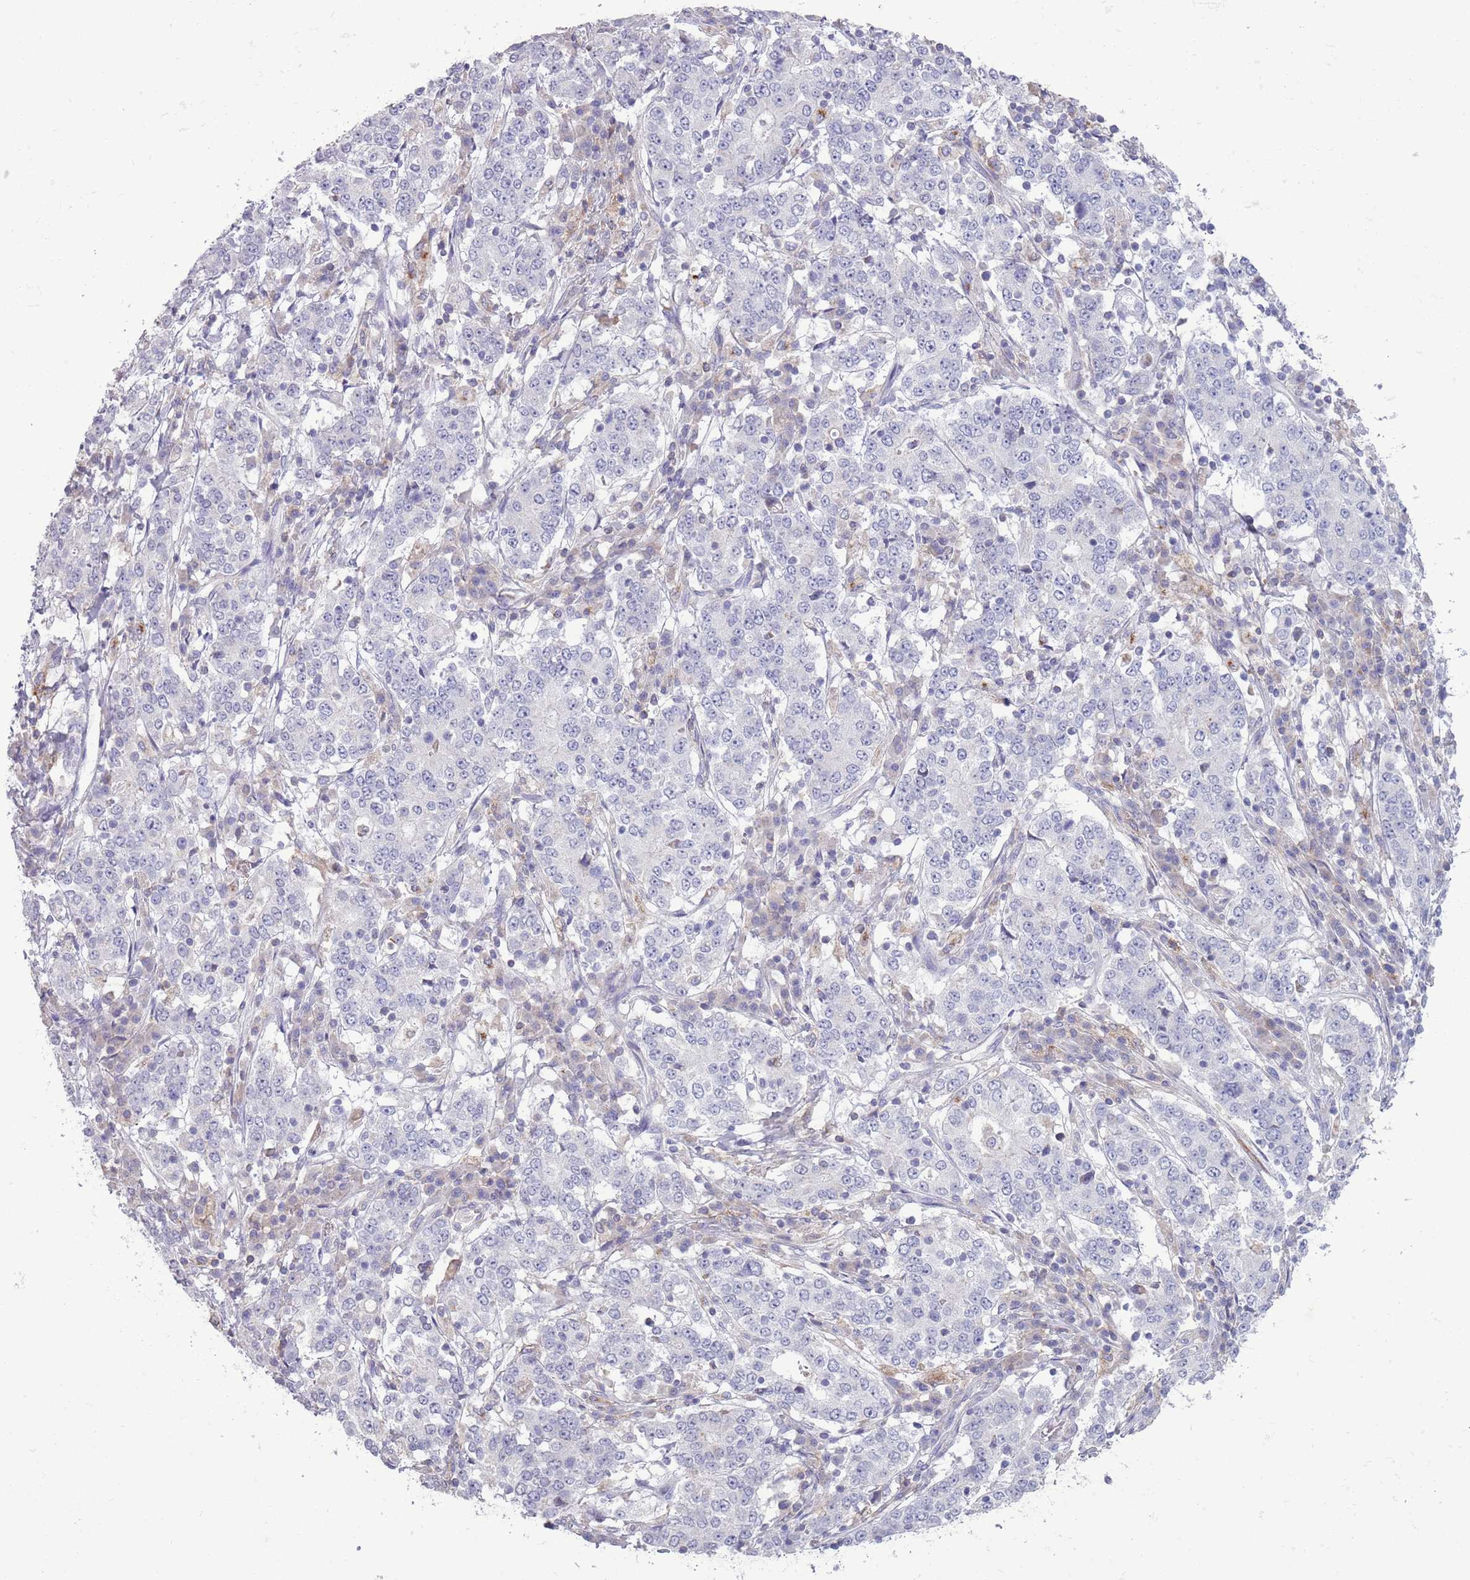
{"staining": {"intensity": "negative", "quantity": "none", "location": "none"}, "tissue": "stomach cancer", "cell_type": "Tumor cells", "image_type": "cancer", "snomed": [{"axis": "morphology", "description": "Adenocarcinoma, NOS"}, {"axis": "topography", "description": "Stomach"}], "caption": "The image shows no staining of tumor cells in stomach adenocarcinoma.", "gene": "ACSBG1", "patient": {"sex": "male", "age": 59}}